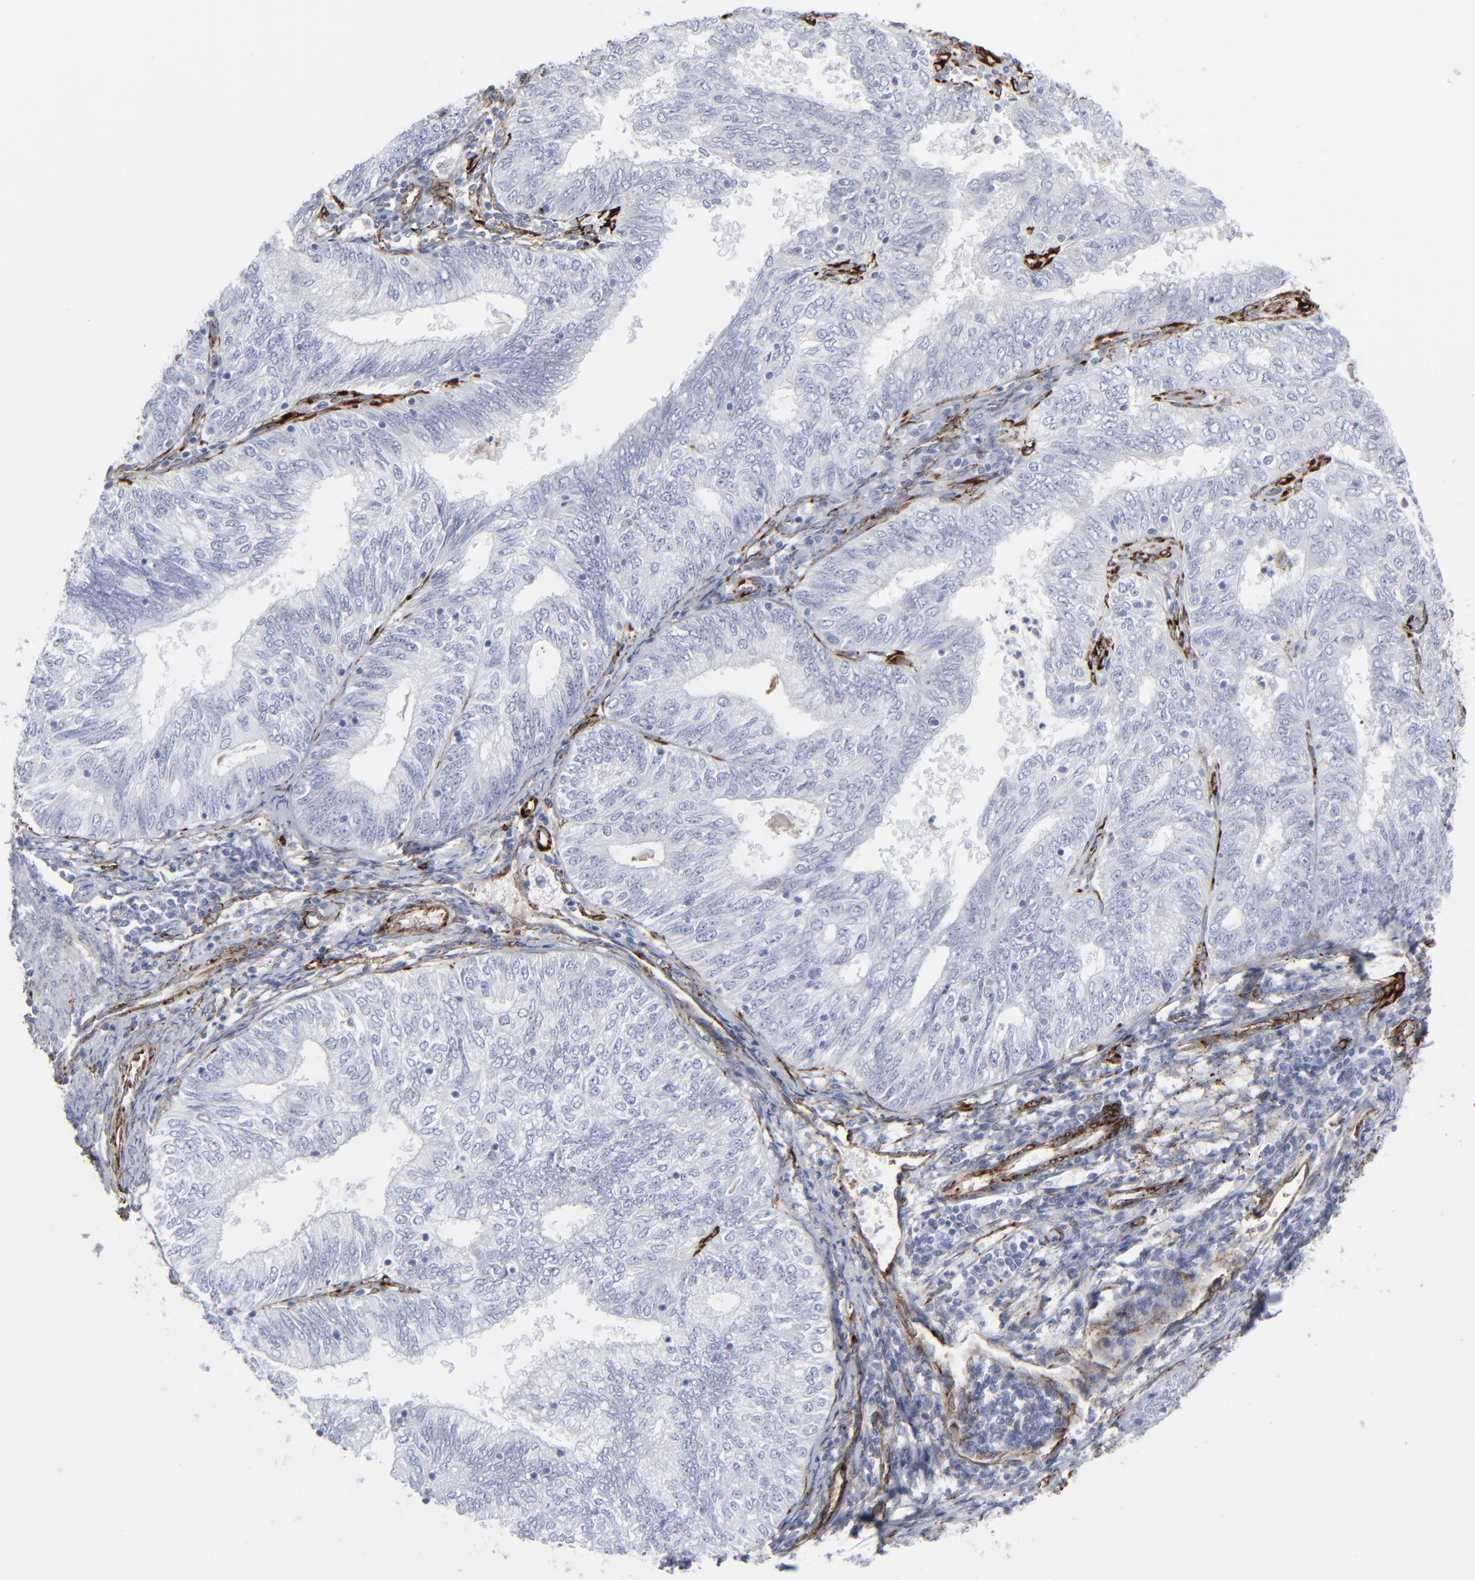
{"staining": {"intensity": "negative", "quantity": "none", "location": "none"}, "tissue": "endometrial cancer", "cell_type": "Tumor cells", "image_type": "cancer", "snomed": [{"axis": "morphology", "description": "Adenocarcinoma, NOS"}, {"axis": "topography", "description": "Endometrium"}], "caption": "This is an immunohistochemistry (IHC) photomicrograph of human endometrial adenocarcinoma. There is no staining in tumor cells.", "gene": "SPARC", "patient": {"sex": "female", "age": 69}}